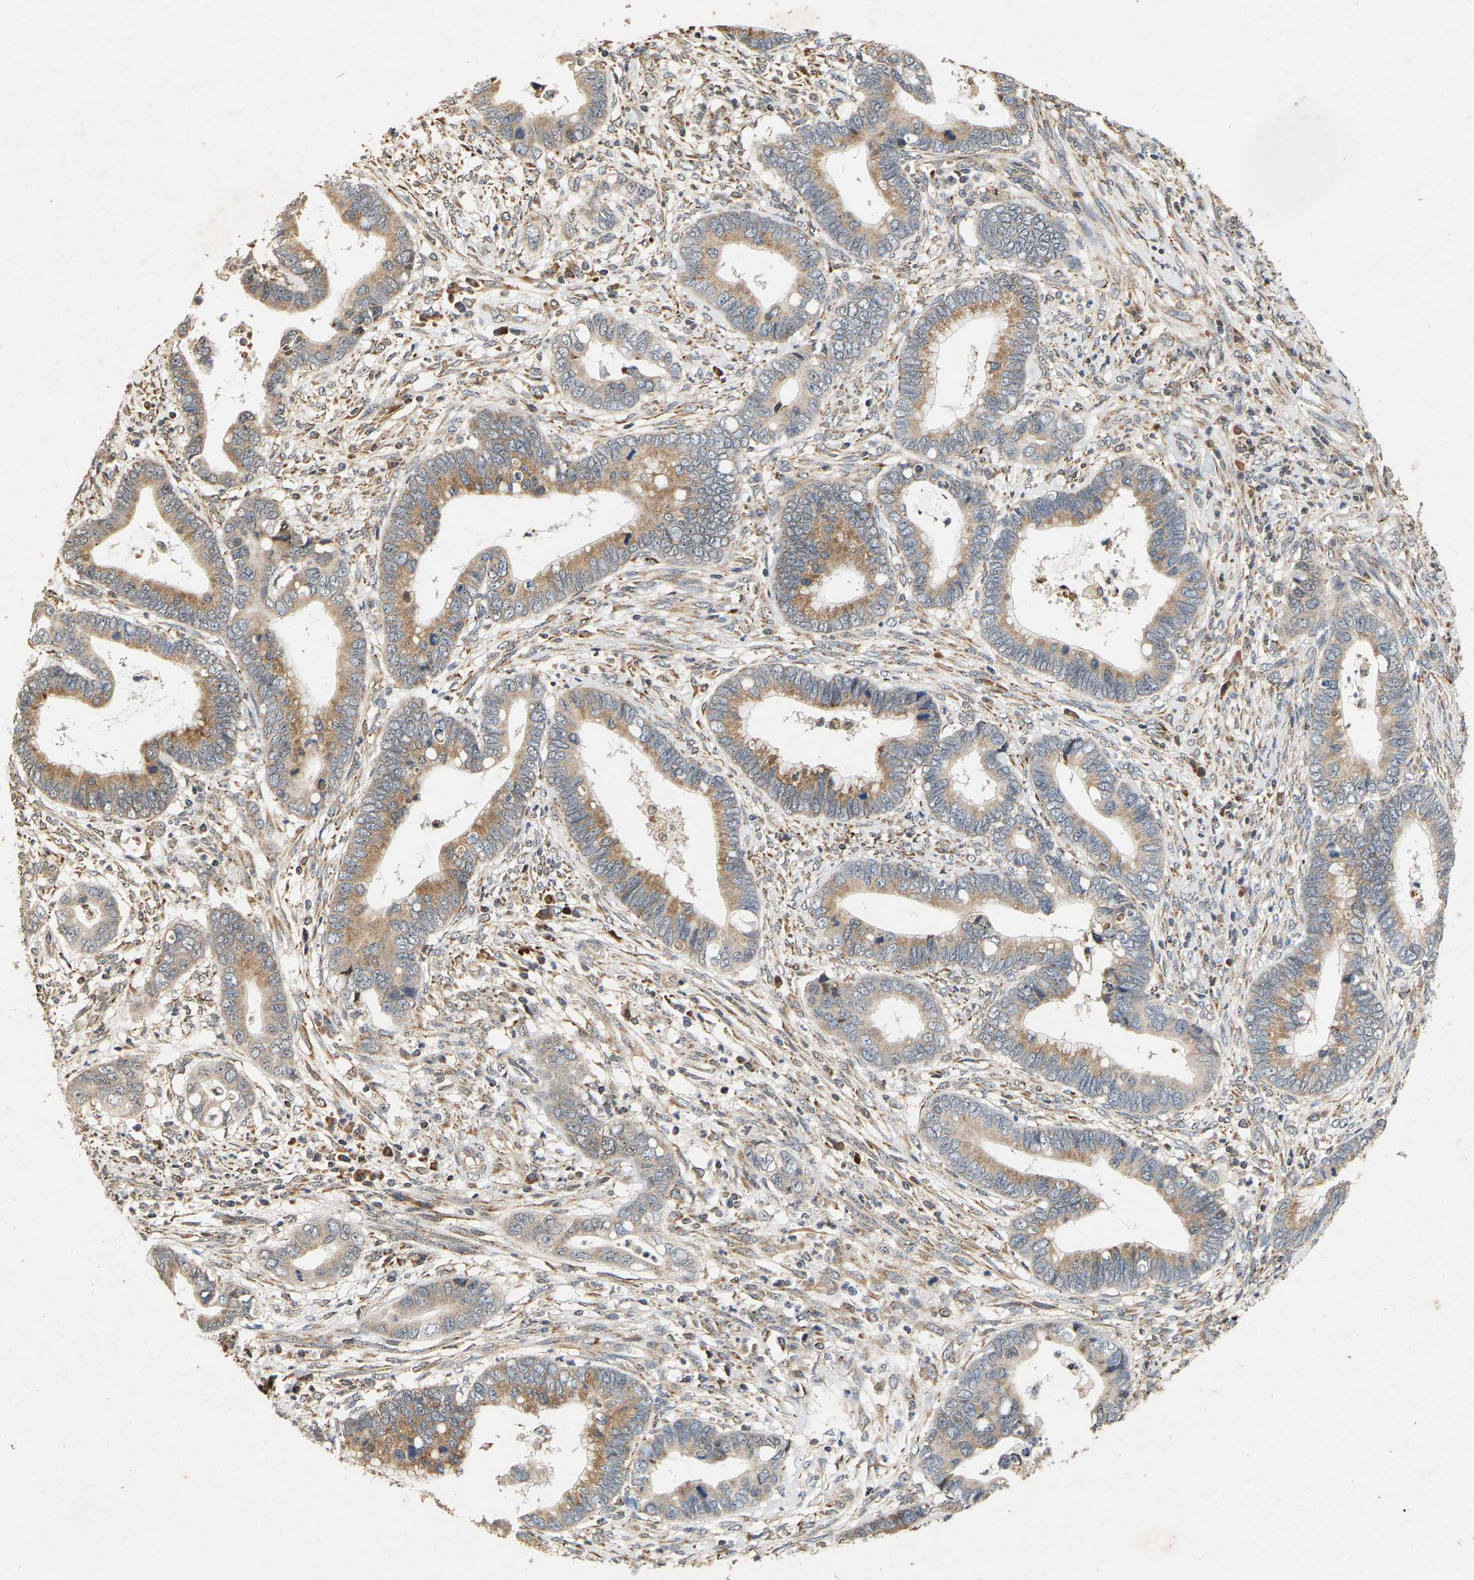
{"staining": {"intensity": "moderate", "quantity": ">75%", "location": "cytoplasmic/membranous"}, "tissue": "cervical cancer", "cell_type": "Tumor cells", "image_type": "cancer", "snomed": [{"axis": "morphology", "description": "Adenocarcinoma, NOS"}, {"axis": "topography", "description": "Cervix"}], "caption": "Human cervical cancer stained with a brown dye exhibits moderate cytoplasmic/membranous positive expression in about >75% of tumor cells.", "gene": "CIDEC", "patient": {"sex": "female", "age": 44}}